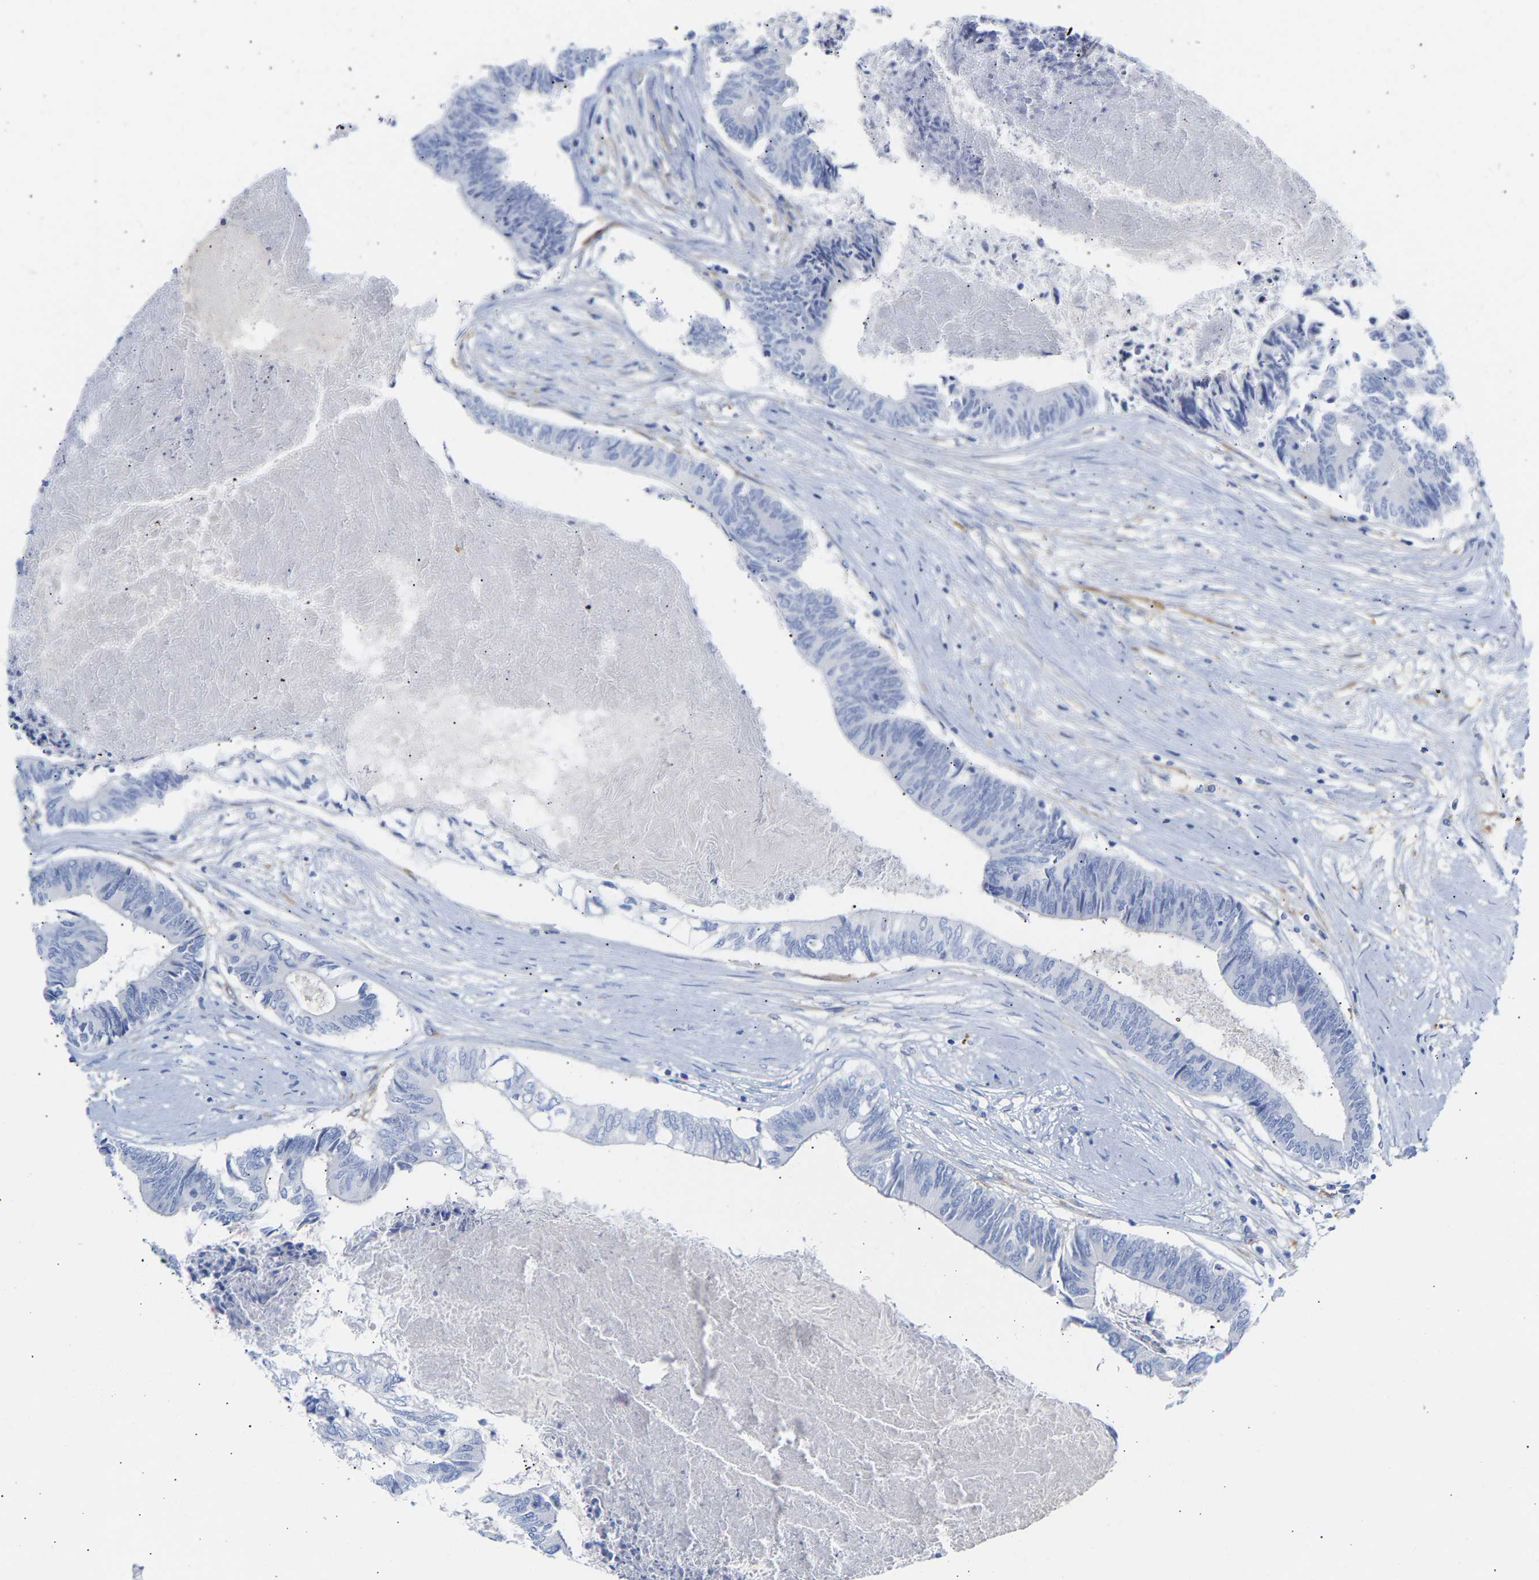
{"staining": {"intensity": "negative", "quantity": "none", "location": "none"}, "tissue": "colorectal cancer", "cell_type": "Tumor cells", "image_type": "cancer", "snomed": [{"axis": "morphology", "description": "Adenocarcinoma, NOS"}, {"axis": "topography", "description": "Rectum"}], "caption": "Immunohistochemistry histopathology image of neoplastic tissue: adenocarcinoma (colorectal) stained with DAB (3,3'-diaminobenzidine) reveals no significant protein positivity in tumor cells.", "gene": "AMPH", "patient": {"sex": "male", "age": 63}}